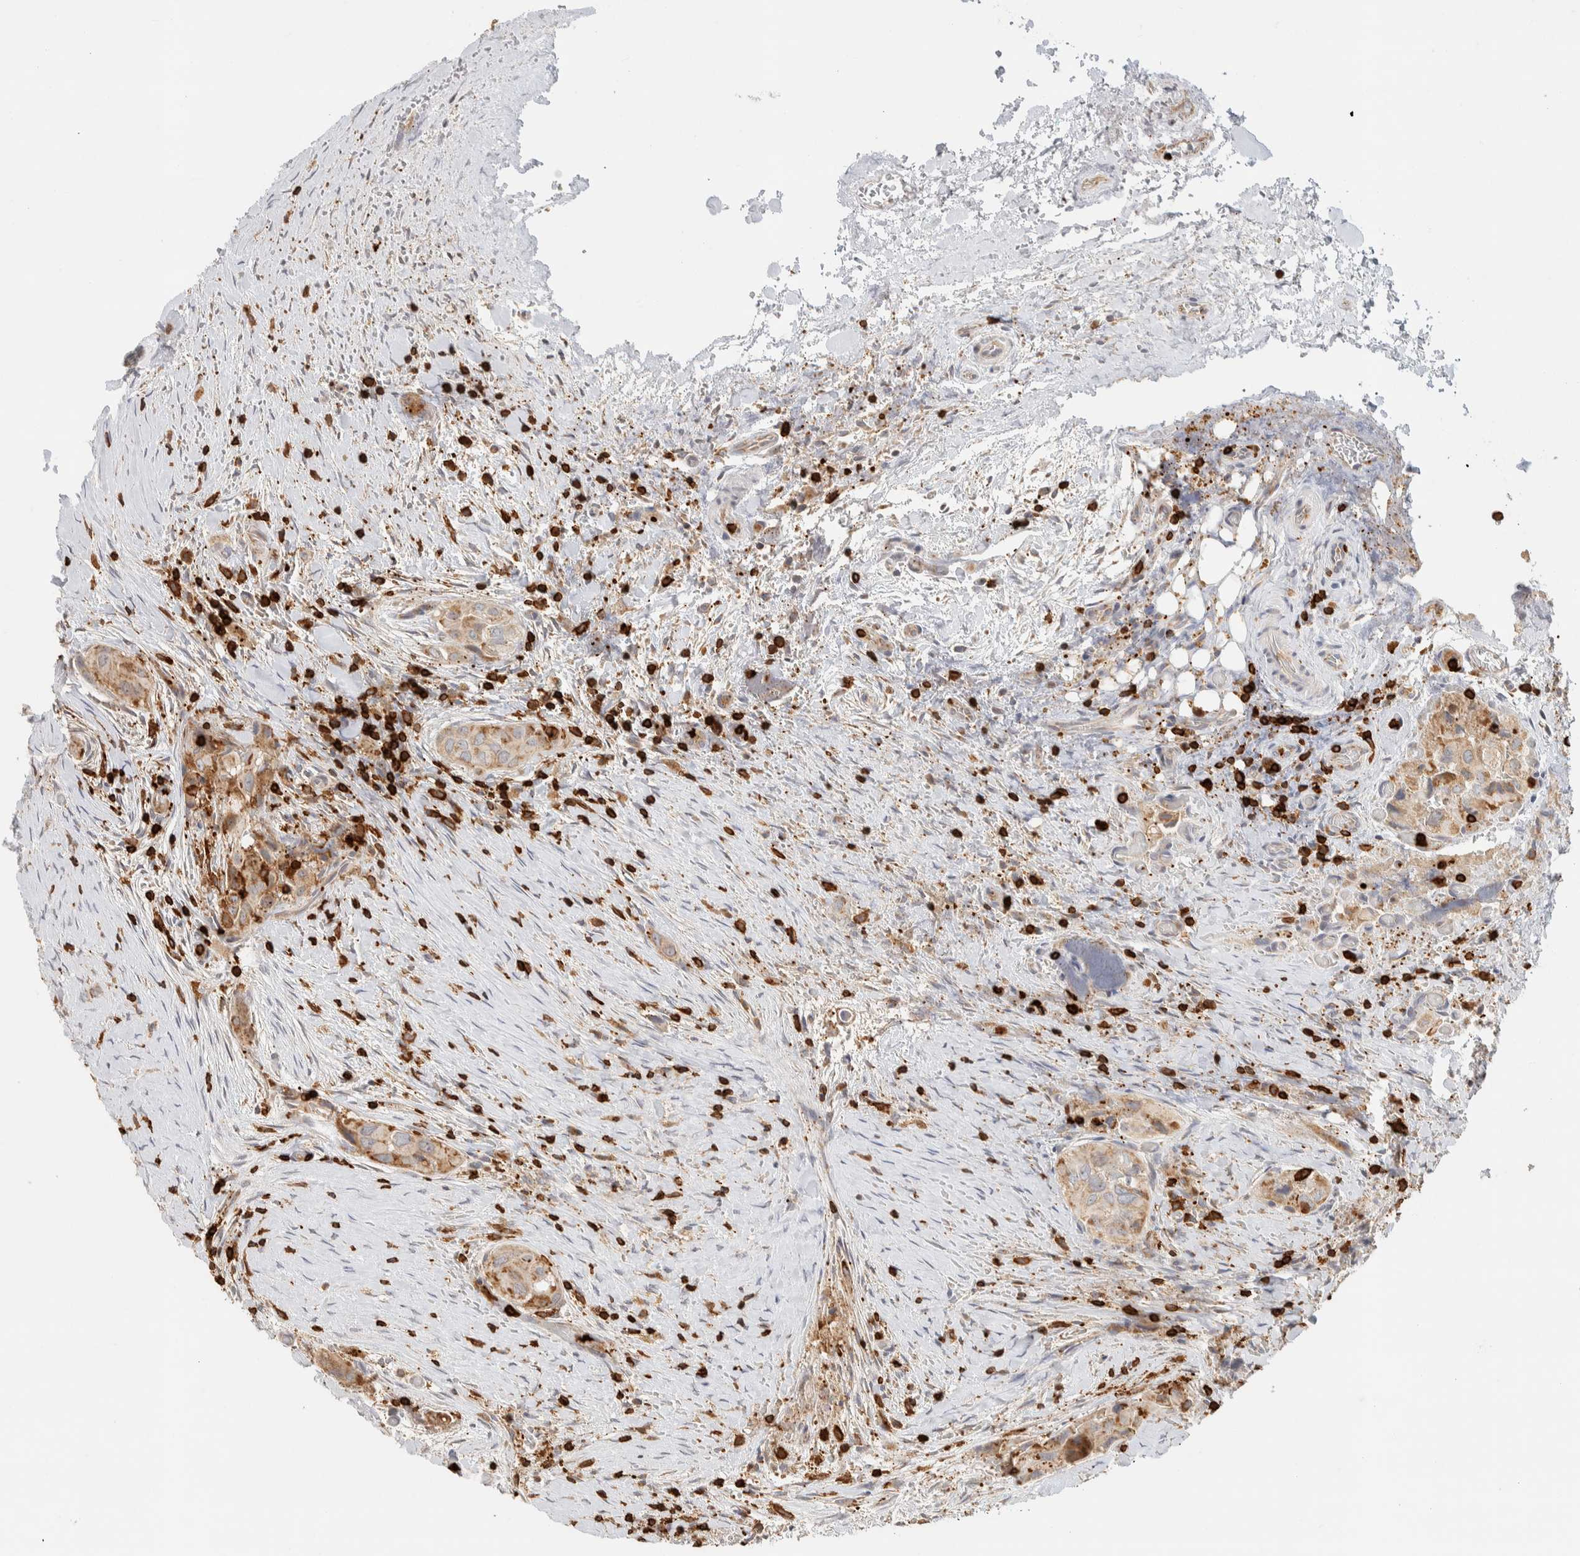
{"staining": {"intensity": "moderate", "quantity": ">75%", "location": "cytoplasmic/membranous"}, "tissue": "thyroid cancer", "cell_type": "Tumor cells", "image_type": "cancer", "snomed": [{"axis": "morphology", "description": "Papillary adenocarcinoma, NOS"}, {"axis": "topography", "description": "Thyroid gland"}], "caption": "Immunohistochemistry (IHC) histopathology image of neoplastic tissue: papillary adenocarcinoma (thyroid) stained using immunohistochemistry (IHC) shows medium levels of moderate protein expression localized specifically in the cytoplasmic/membranous of tumor cells, appearing as a cytoplasmic/membranous brown color.", "gene": "RUNDC1", "patient": {"sex": "female", "age": 59}}